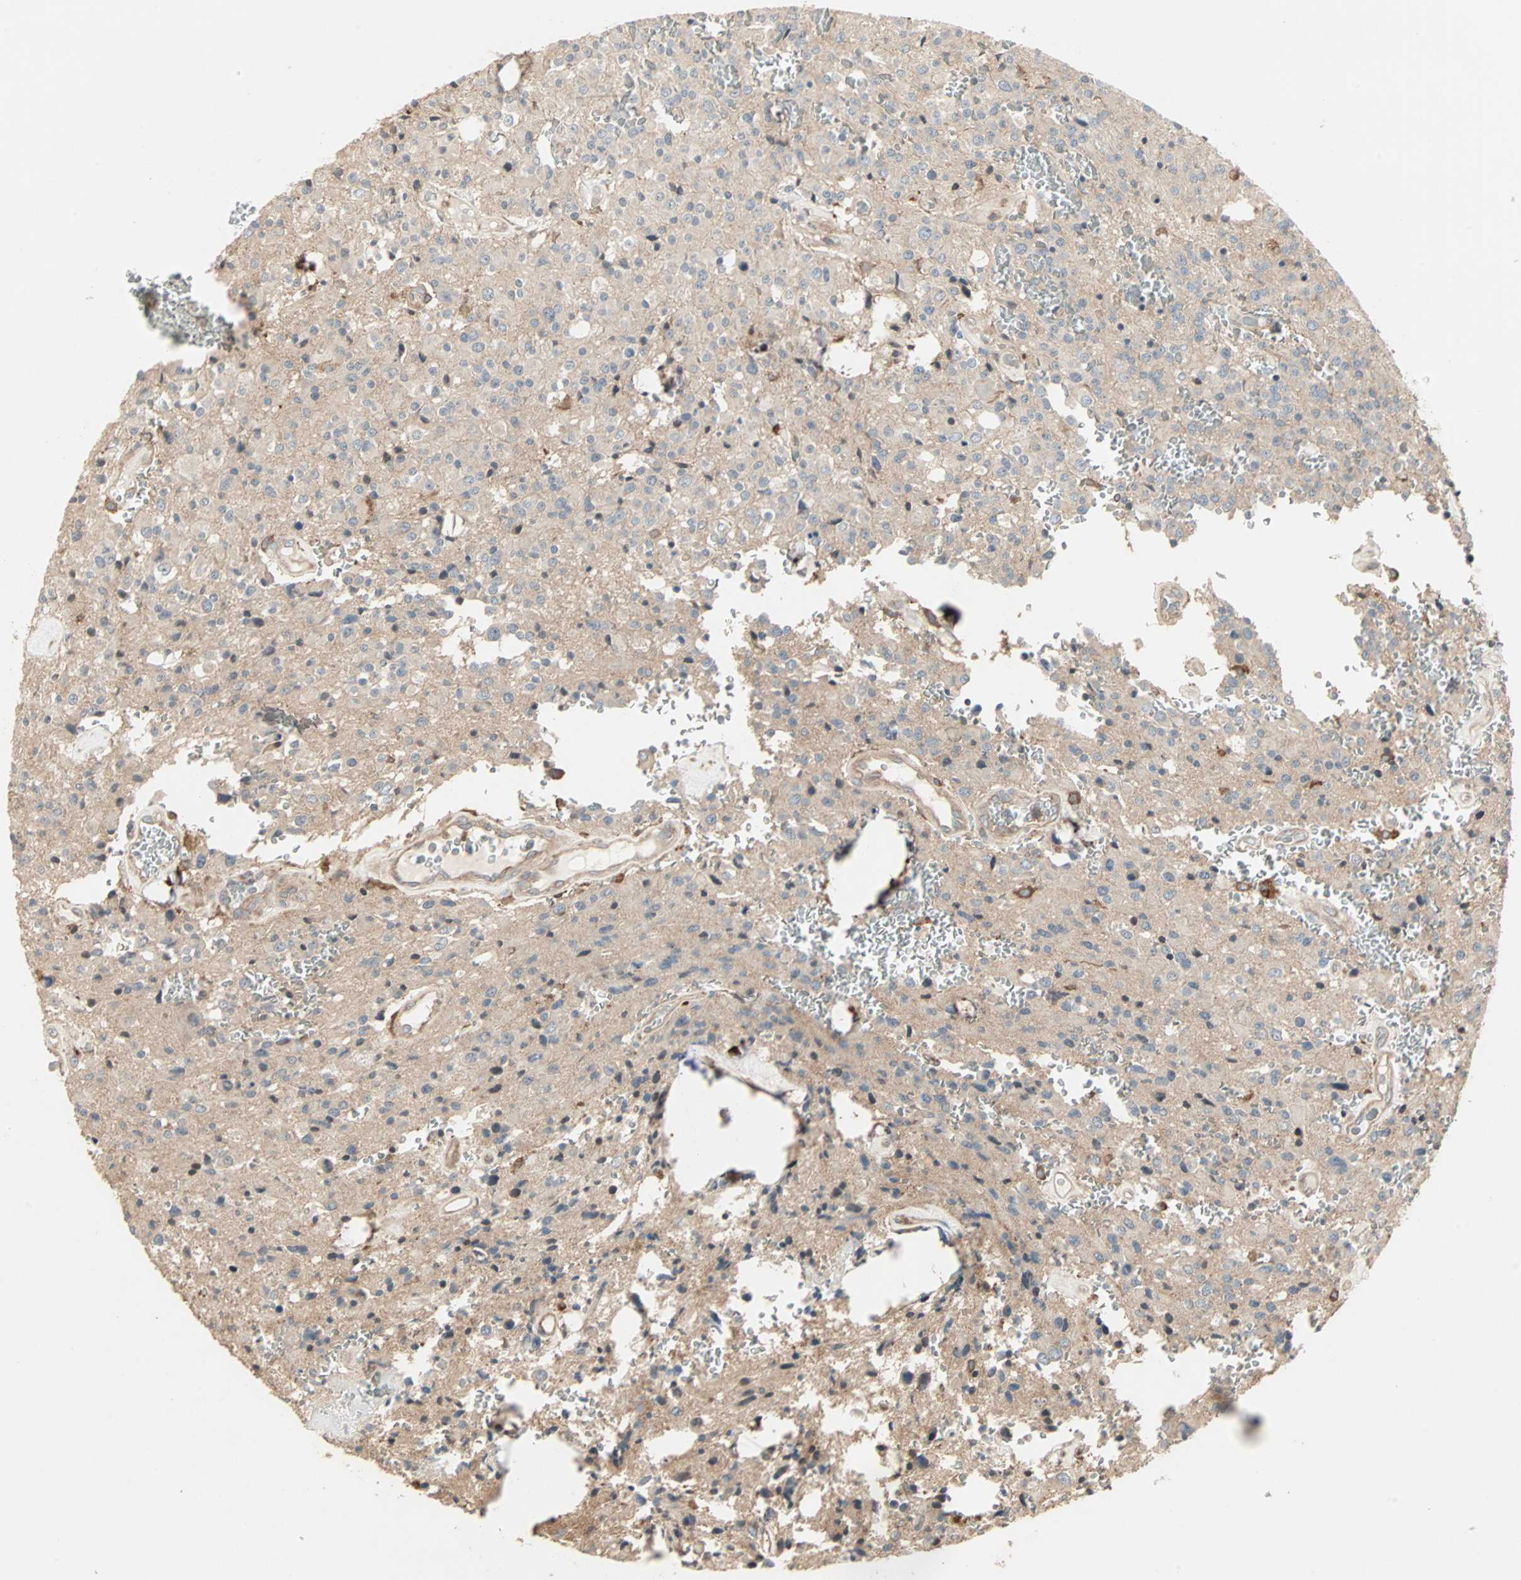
{"staining": {"intensity": "weak", "quantity": "<25%", "location": "cytoplasmic/membranous"}, "tissue": "glioma", "cell_type": "Tumor cells", "image_type": "cancer", "snomed": [{"axis": "morphology", "description": "Glioma, malignant, Low grade"}, {"axis": "topography", "description": "Brain"}], "caption": "Tumor cells are negative for brown protein staining in glioma.", "gene": "GNAI2", "patient": {"sex": "male", "age": 58}}